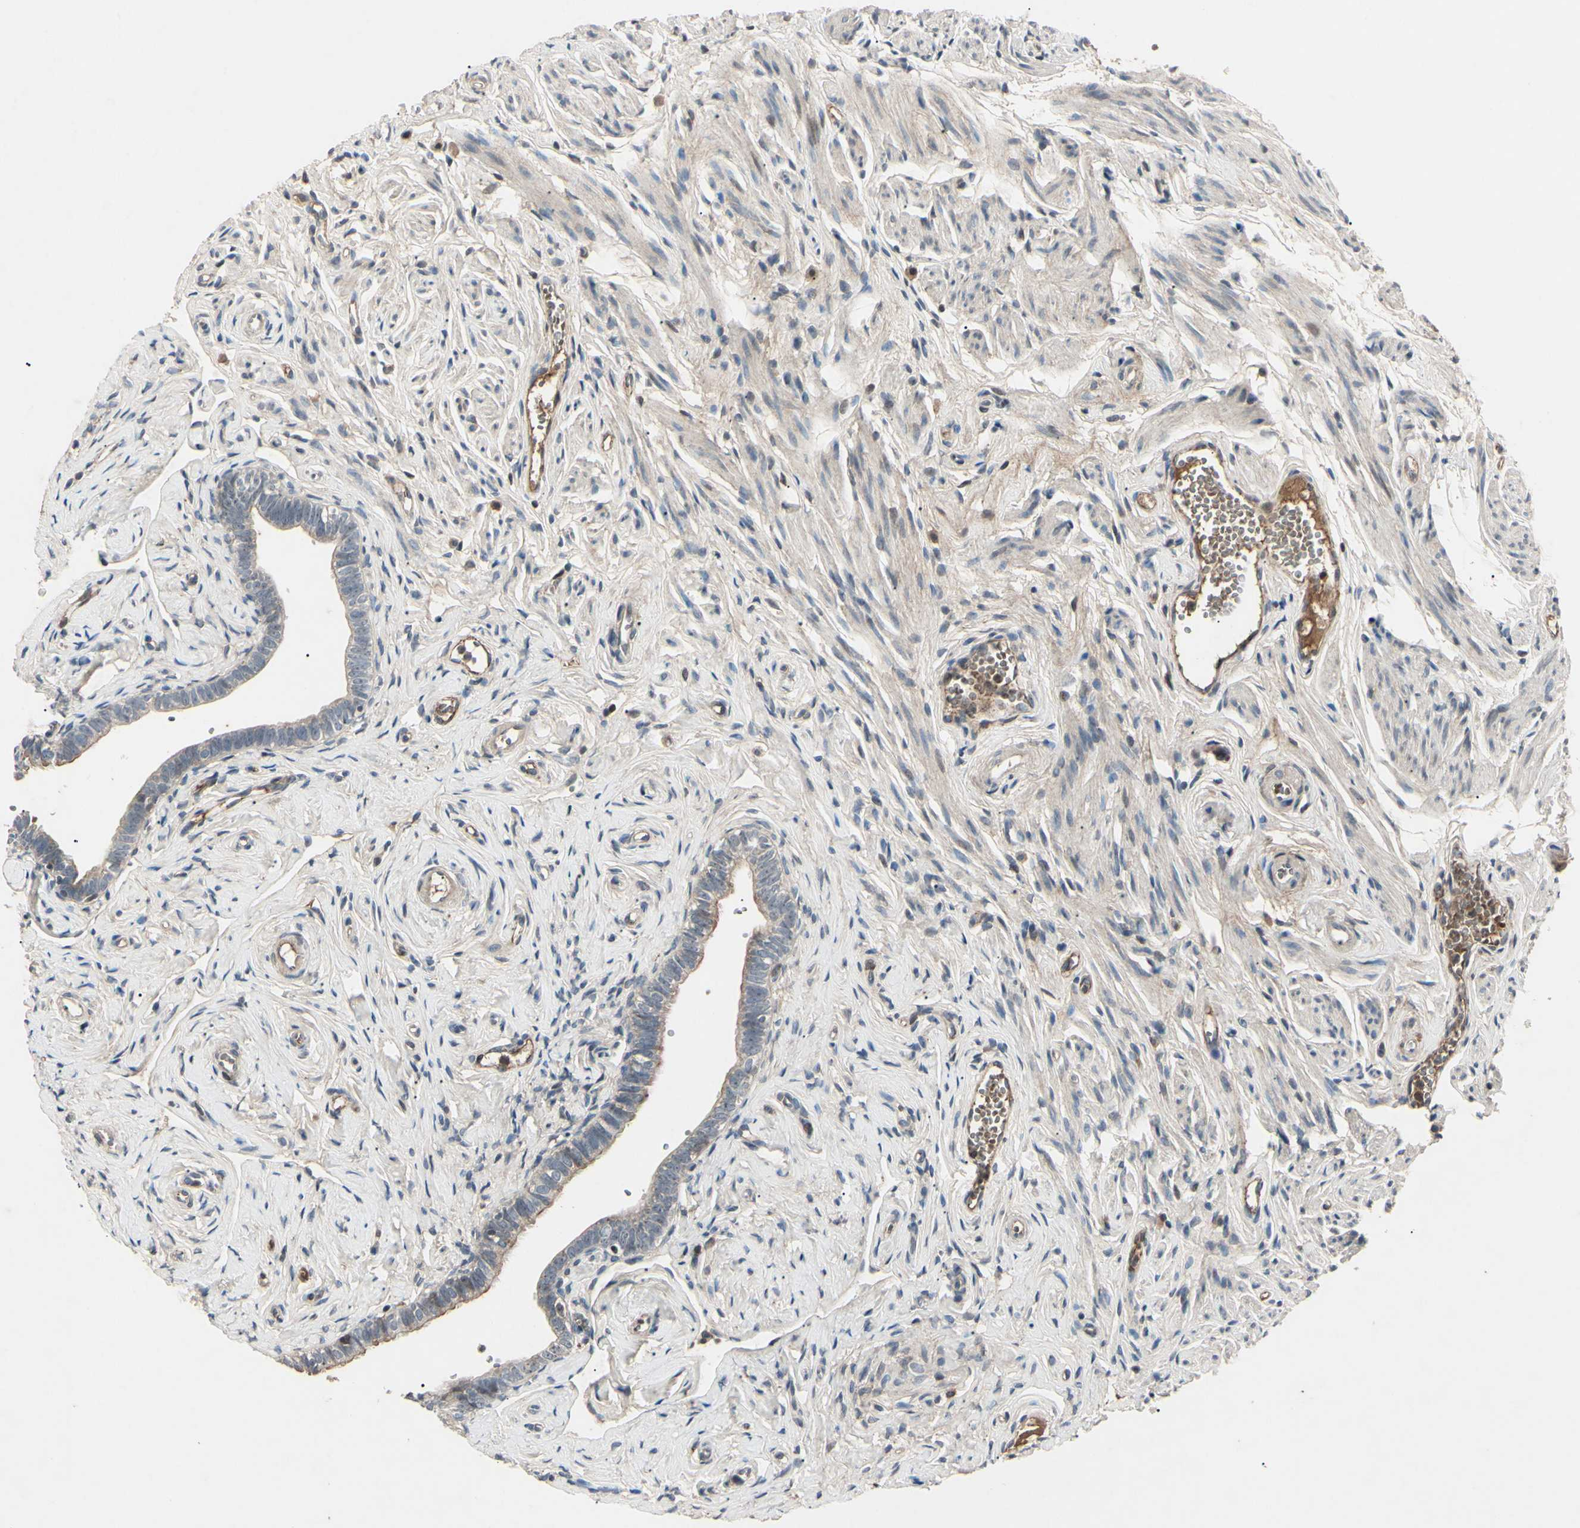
{"staining": {"intensity": "moderate", "quantity": "<25%", "location": "cytoplasmic/membranous"}, "tissue": "fallopian tube", "cell_type": "Glandular cells", "image_type": "normal", "snomed": [{"axis": "morphology", "description": "Normal tissue, NOS"}, {"axis": "topography", "description": "Fallopian tube"}], "caption": "Immunohistochemistry (IHC) micrograph of normal fallopian tube: fallopian tube stained using immunohistochemistry demonstrates low levels of moderate protein expression localized specifically in the cytoplasmic/membranous of glandular cells, appearing as a cytoplasmic/membranous brown color.", "gene": "AEBP1", "patient": {"sex": "female", "age": 71}}